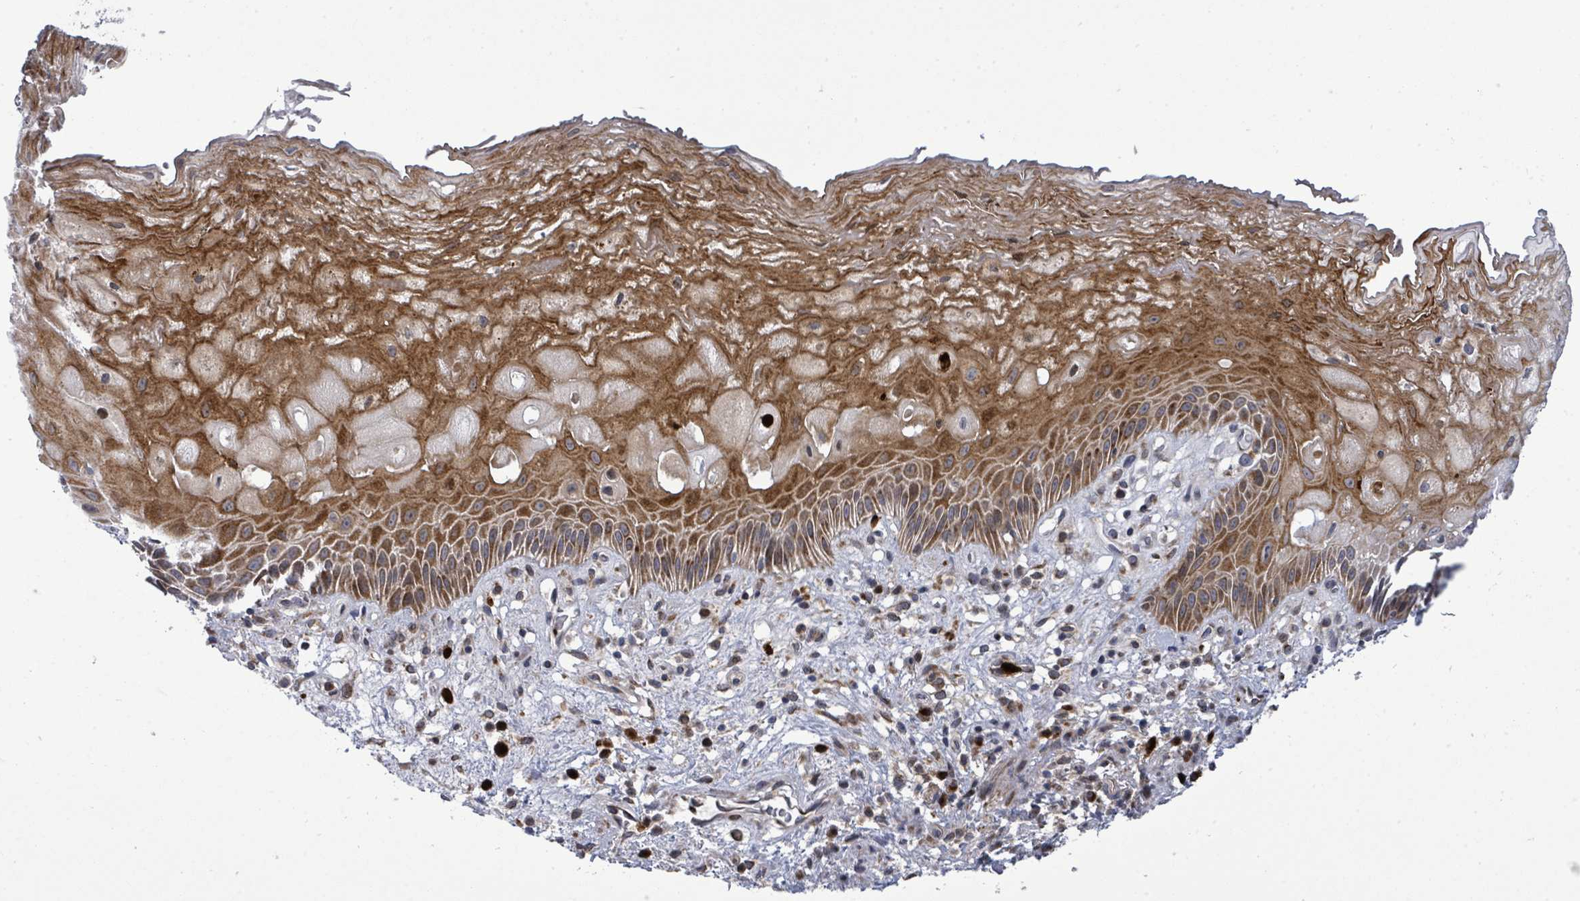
{"staining": {"intensity": "strong", "quantity": "25%-75%", "location": "cytoplasmic/membranous,nuclear"}, "tissue": "esophagus", "cell_type": "Squamous epithelial cells", "image_type": "normal", "snomed": [{"axis": "morphology", "description": "Normal tissue, NOS"}, {"axis": "topography", "description": "Esophagus"}], "caption": "Squamous epithelial cells exhibit high levels of strong cytoplasmic/membranous,nuclear staining in about 25%-75% of cells in benign human esophagus.", "gene": "SAR1A", "patient": {"sex": "male", "age": 60}}